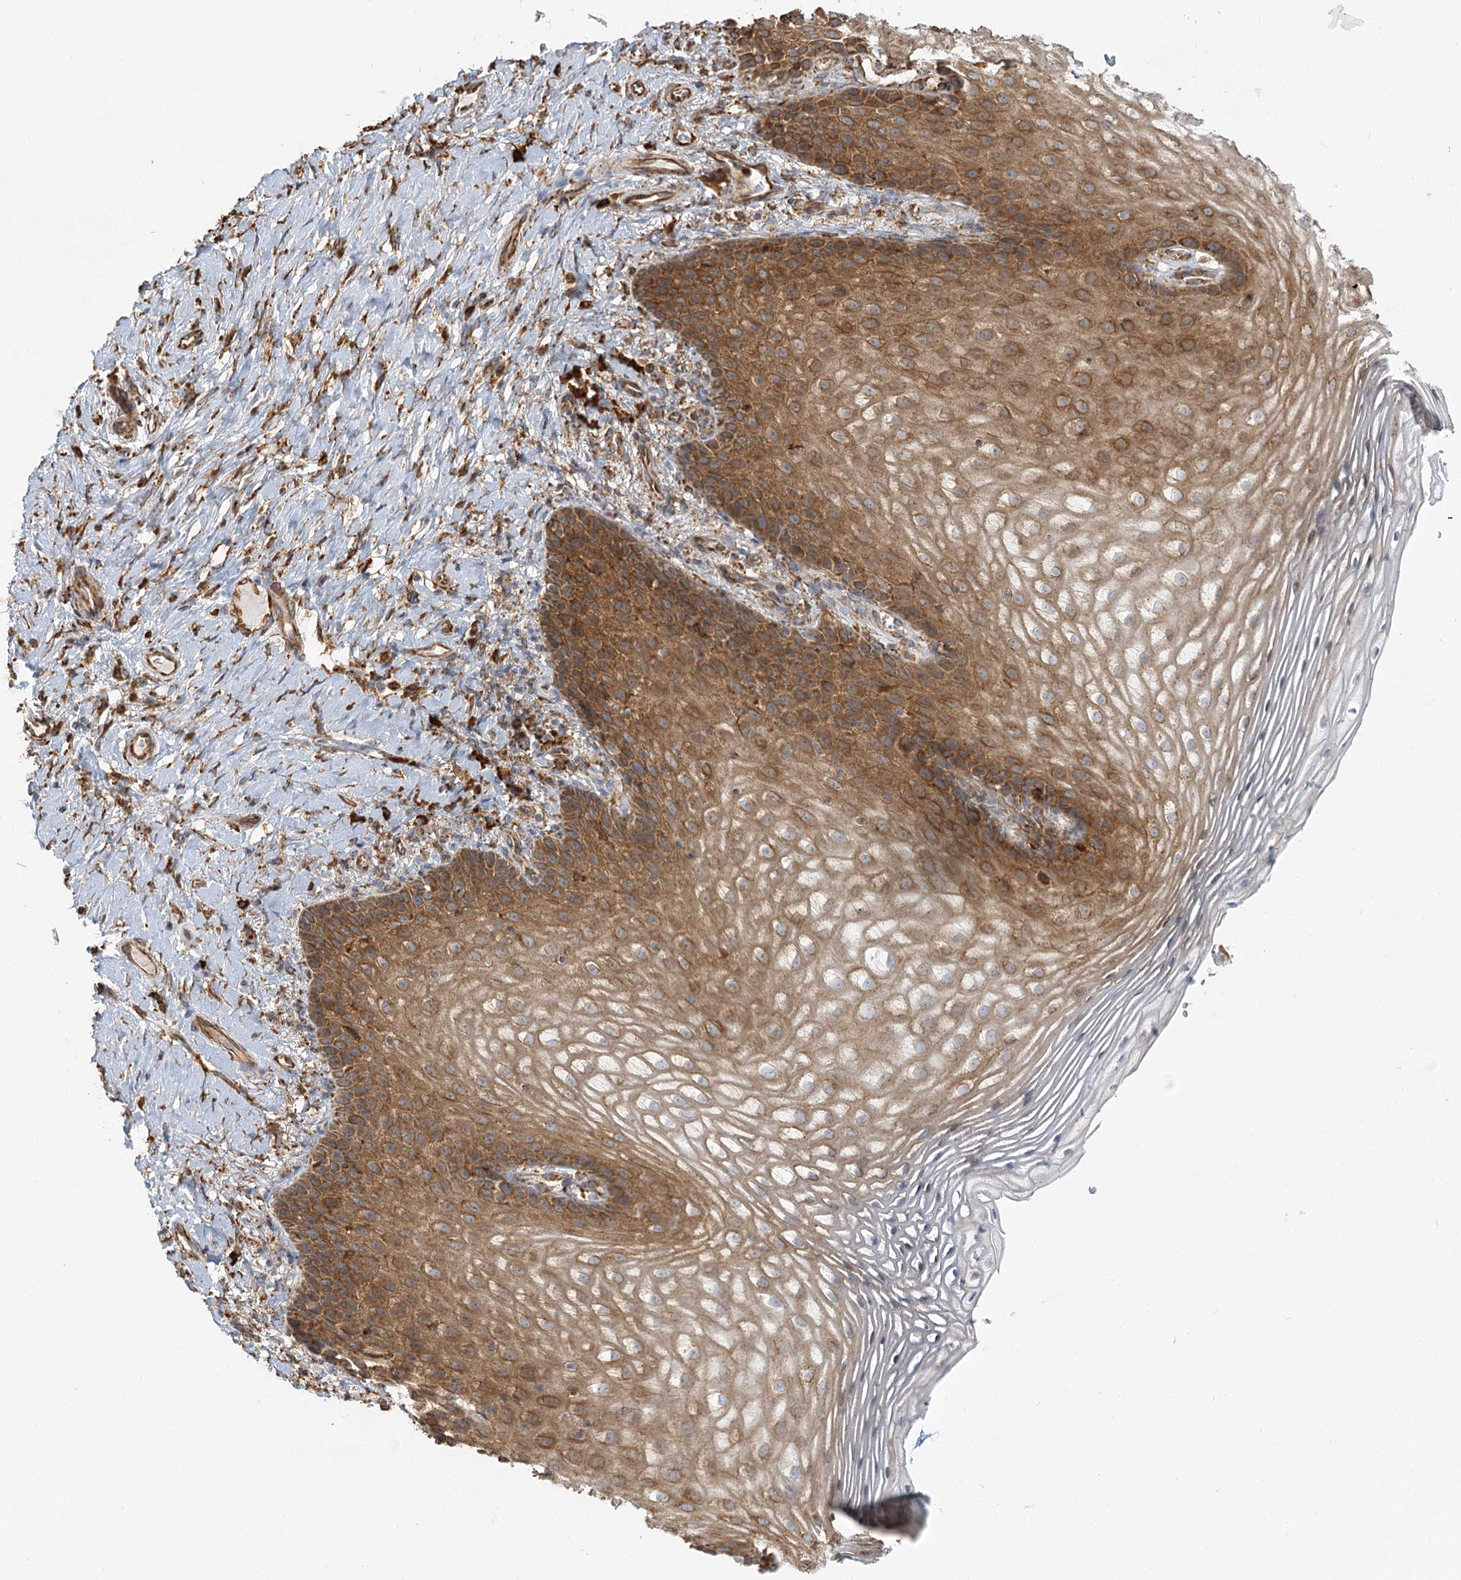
{"staining": {"intensity": "moderate", "quantity": ">75%", "location": "cytoplasmic/membranous"}, "tissue": "vagina", "cell_type": "Squamous epithelial cells", "image_type": "normal", "snomed": [{"axis": "morphology", "description": "Normal tissue, NOS"}, {"axis": "topography", "description": "Vagina"}], "caption": "Vagina stained with a brown dye displays moderate cytoplasmic/membranous positive expression in approximately >75% of squamous epithelial cells.", "gene": "TAS1R1", "patient": {"sex": "female", "age": 60}}